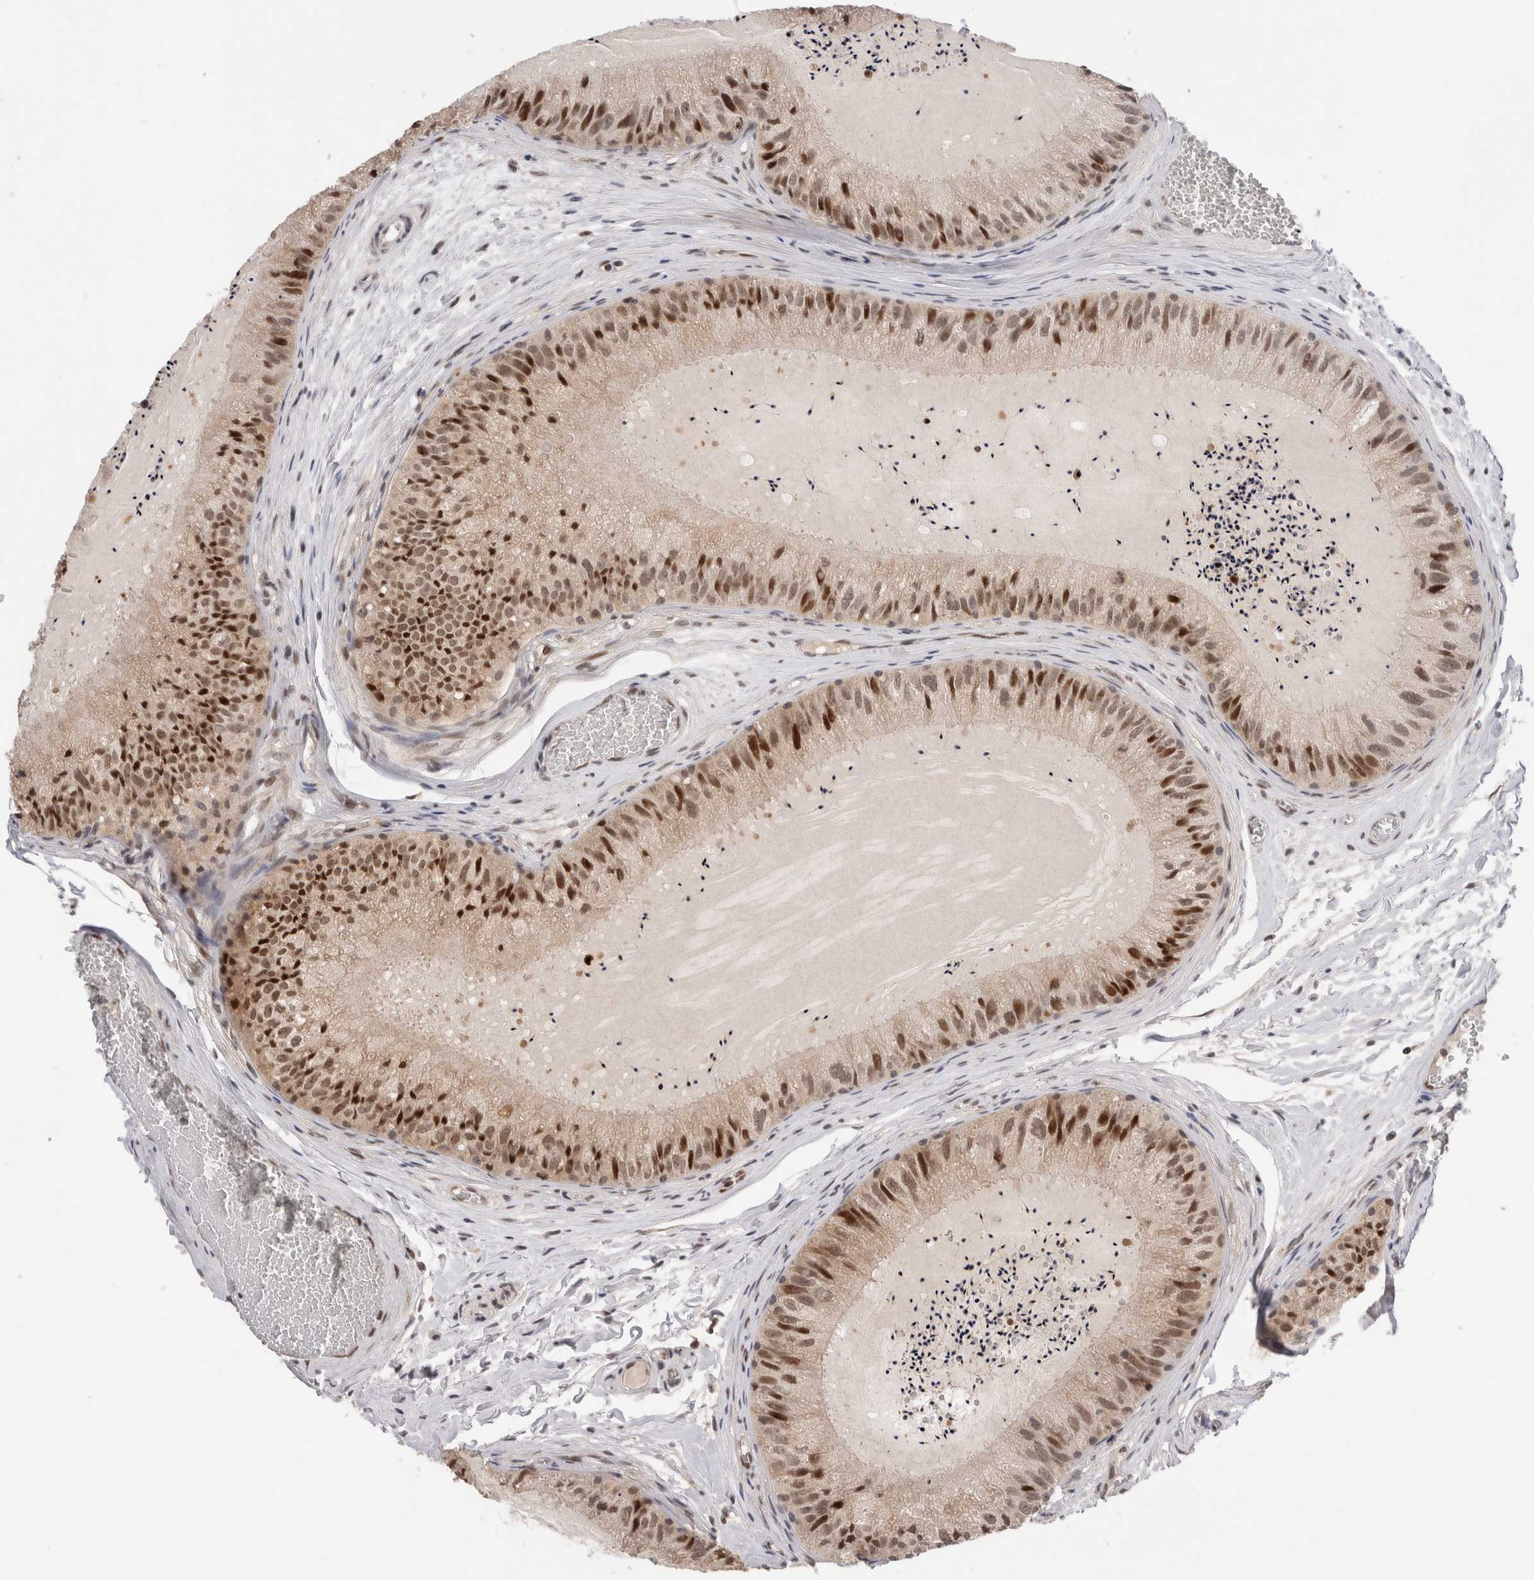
{"staining": {"intensity": "strong", "quantity": "25%-75%", "location": "nuclear"}, "tissue": "epididymis", "cell_type": "Glandular cells", "image_type": "normal", "snomed": [{"axis": "morphology", "description": "Normal tissue, NOS"}, {"axis": "topography", "description": "Epididymis"}], "caption": "This histopathology image displays immunohistochemistry staining of normal human epididymis, with high strong nuclear staining in approximately 25%-75% of glandular cells.", "gene": "ZNF521", "patient": {"sex": "male", "age": 31}}